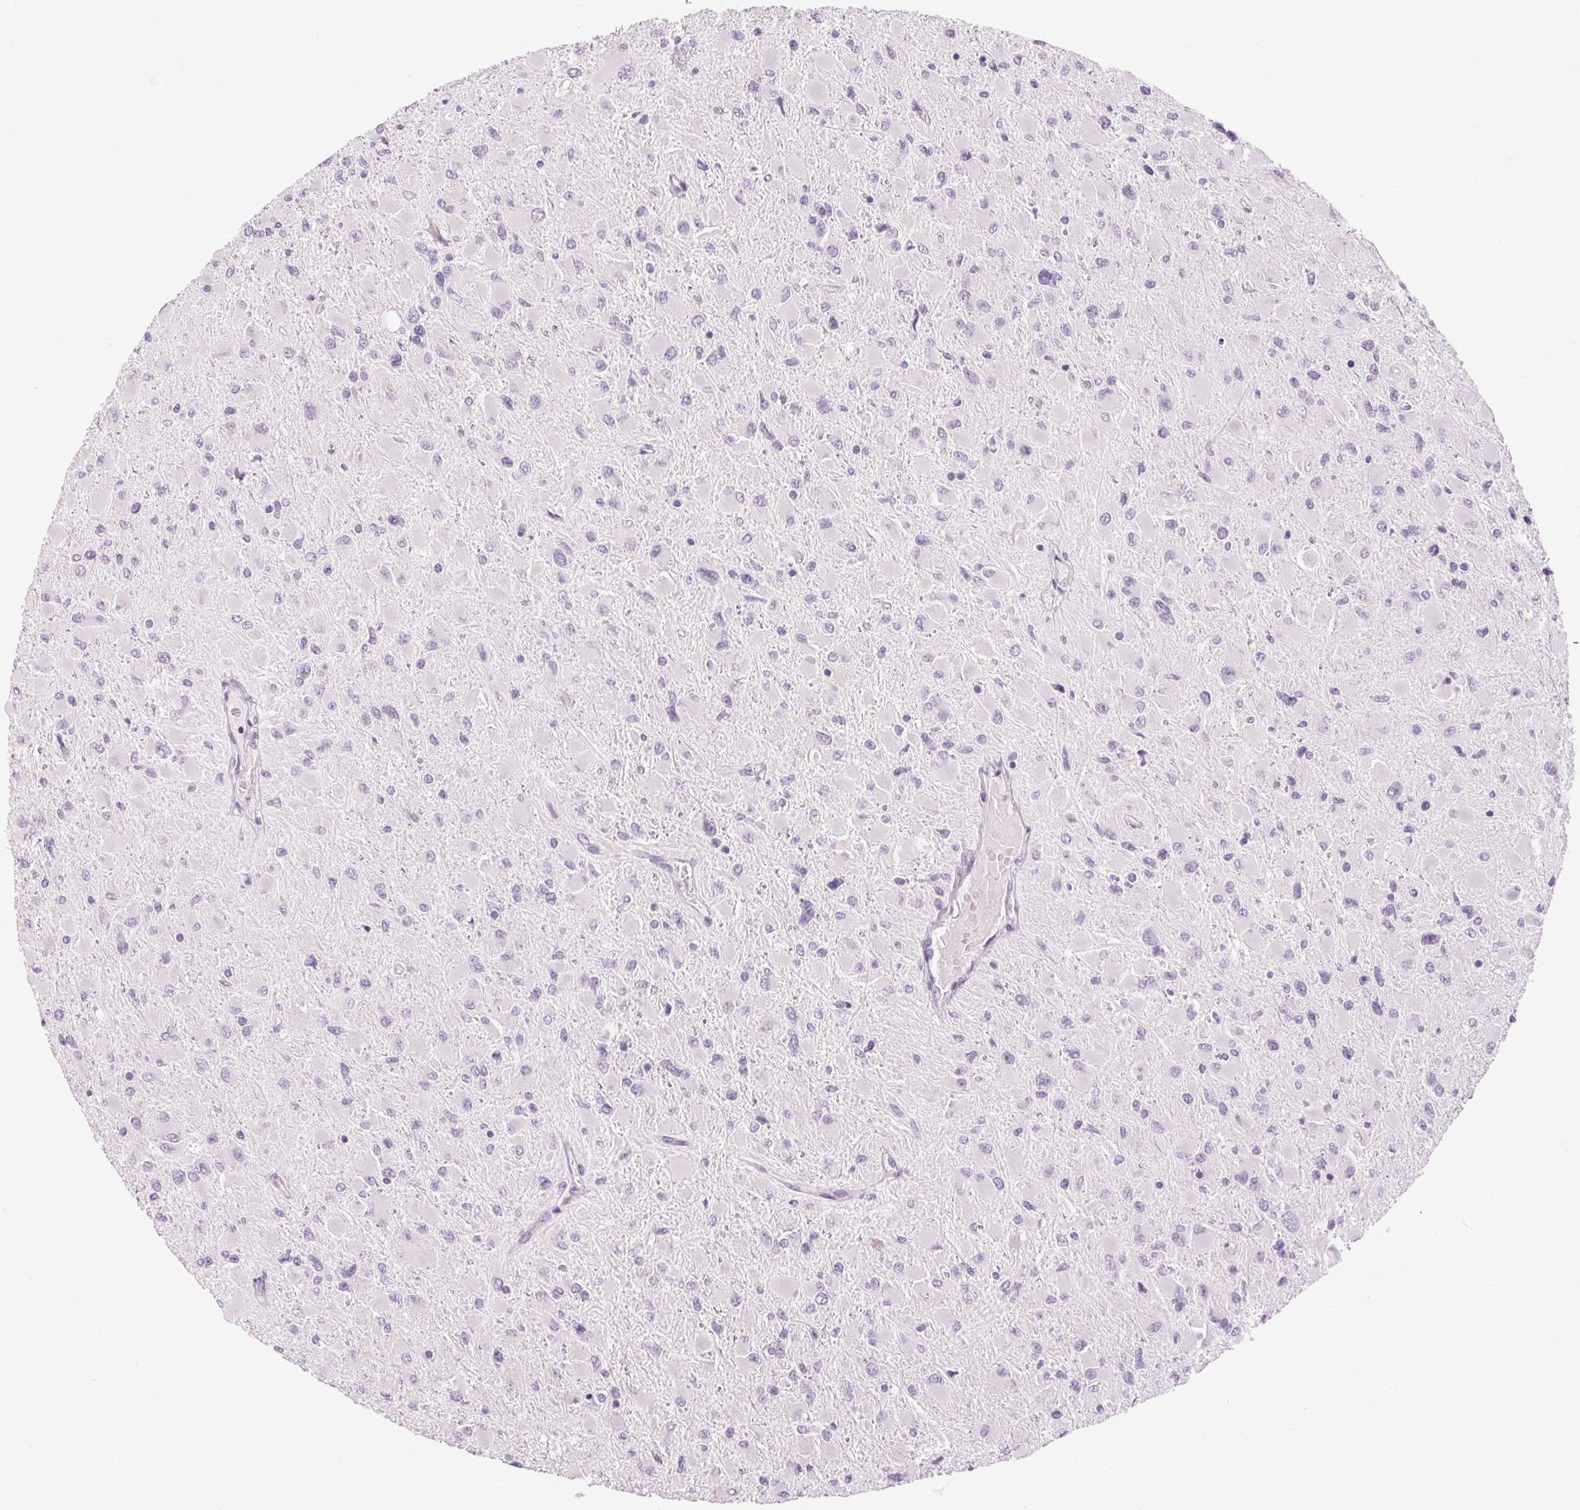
{"staining": {"intensity": "negative", "quantity": "none", "location": "none"}, "tissue": "glioma", "cell_type": "Tumor cells", "image_type": "cancer", "snomed": [{"axis": "morphology", "description": "Glioma, malignant, High grade"}, {"axis": "topography", "description": "Cerebral cortex"}], "caption": "Glioma stained for a protein using IHC demonstrates no expression tumor cells.", "gene": "POMC", "patient": {"sex": "female", "age": 36}}